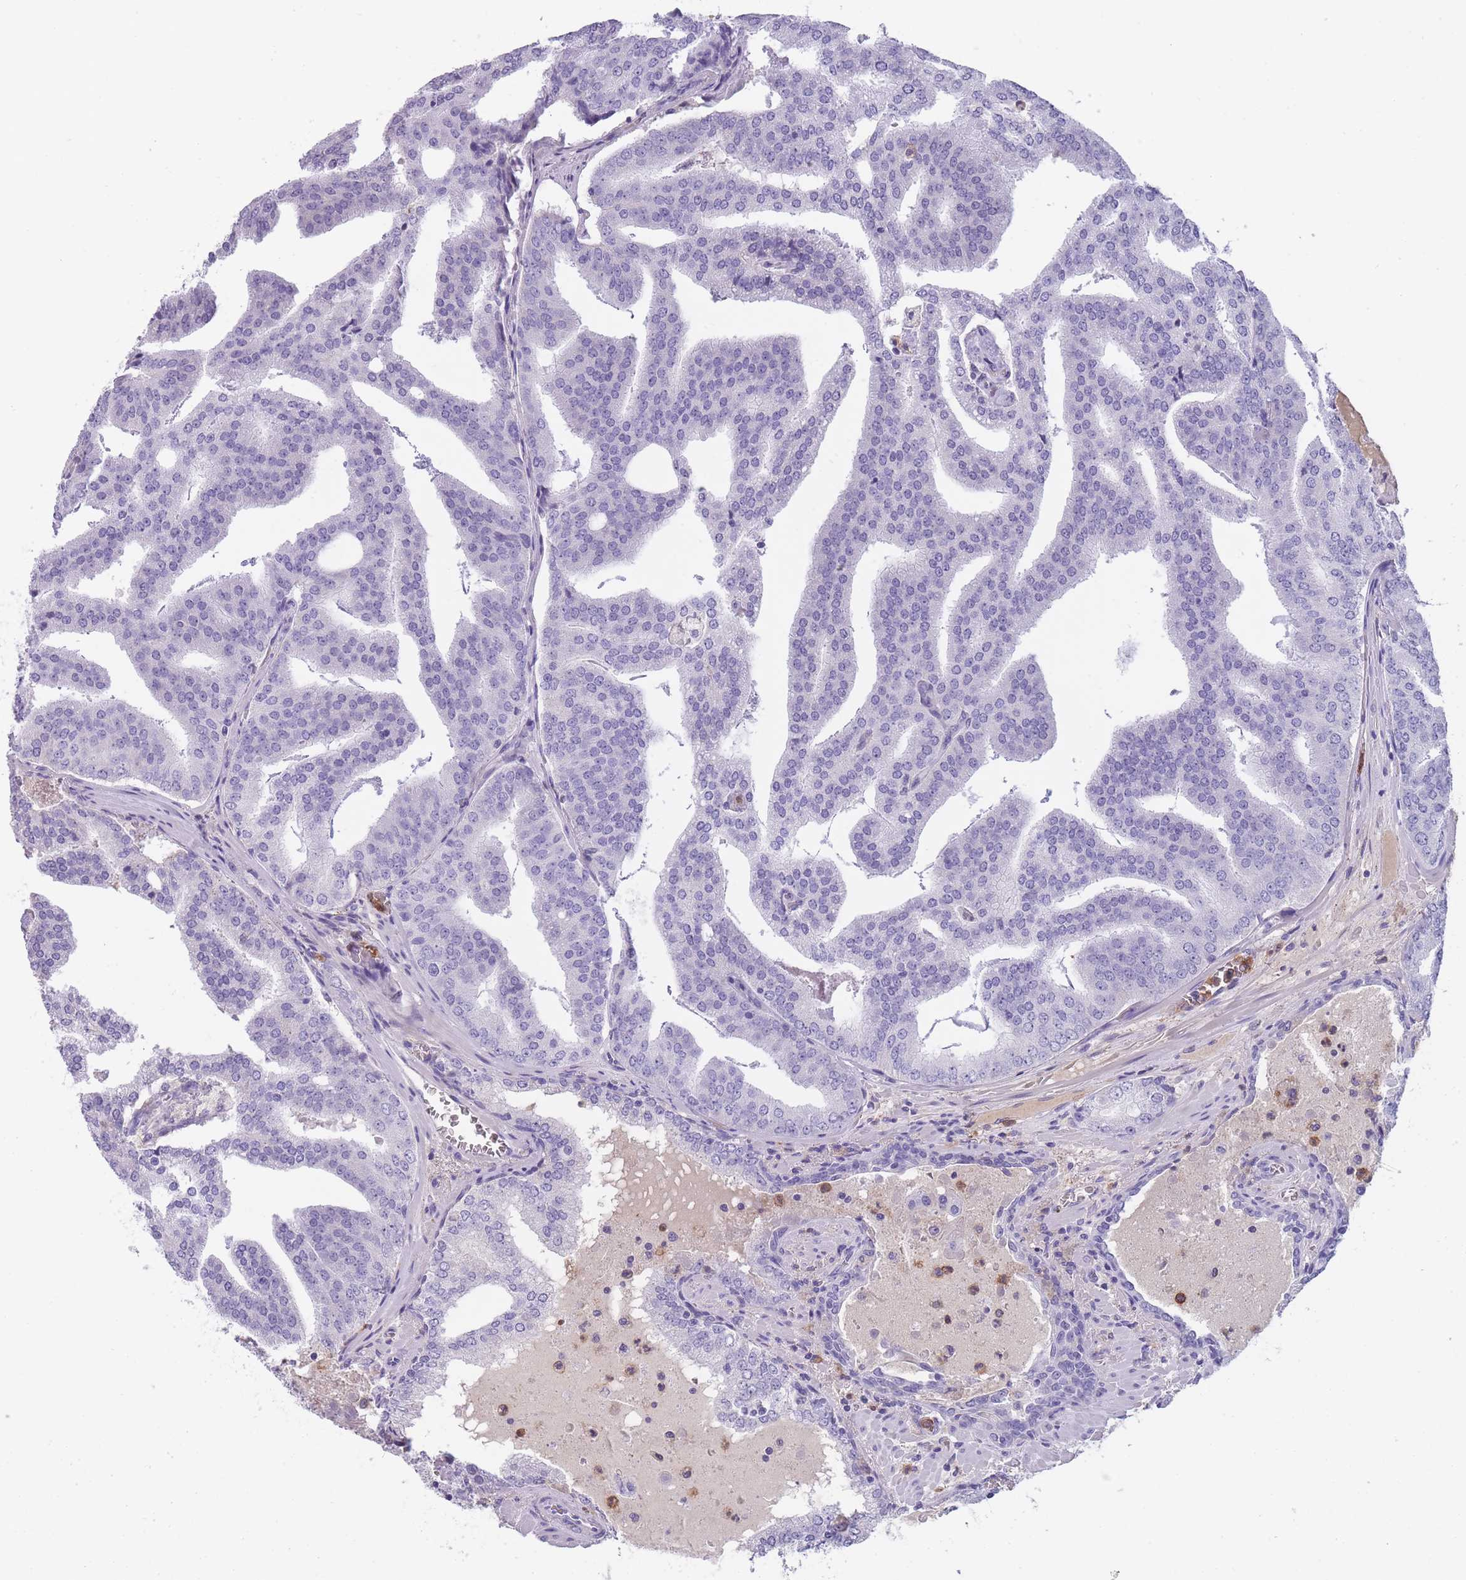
{"staining": {"intensity": "negative", "quantity": "none", "location": "none"}, "tissue": "prostate cancer", "cell_type": "Tumor cells", "image_type": "cancer", "snomed": [{"axis": "morphology", "description": "Adenocarcinoma, High grade"}, {"axis": "topography", "description": "Prostate"}], "caption": "An image of human prostate adenocarcinoma (high-grade) is negative for staining in tumor cells.", "gene": "CR1L", "patient": {"sex": "male", "age": 68}}